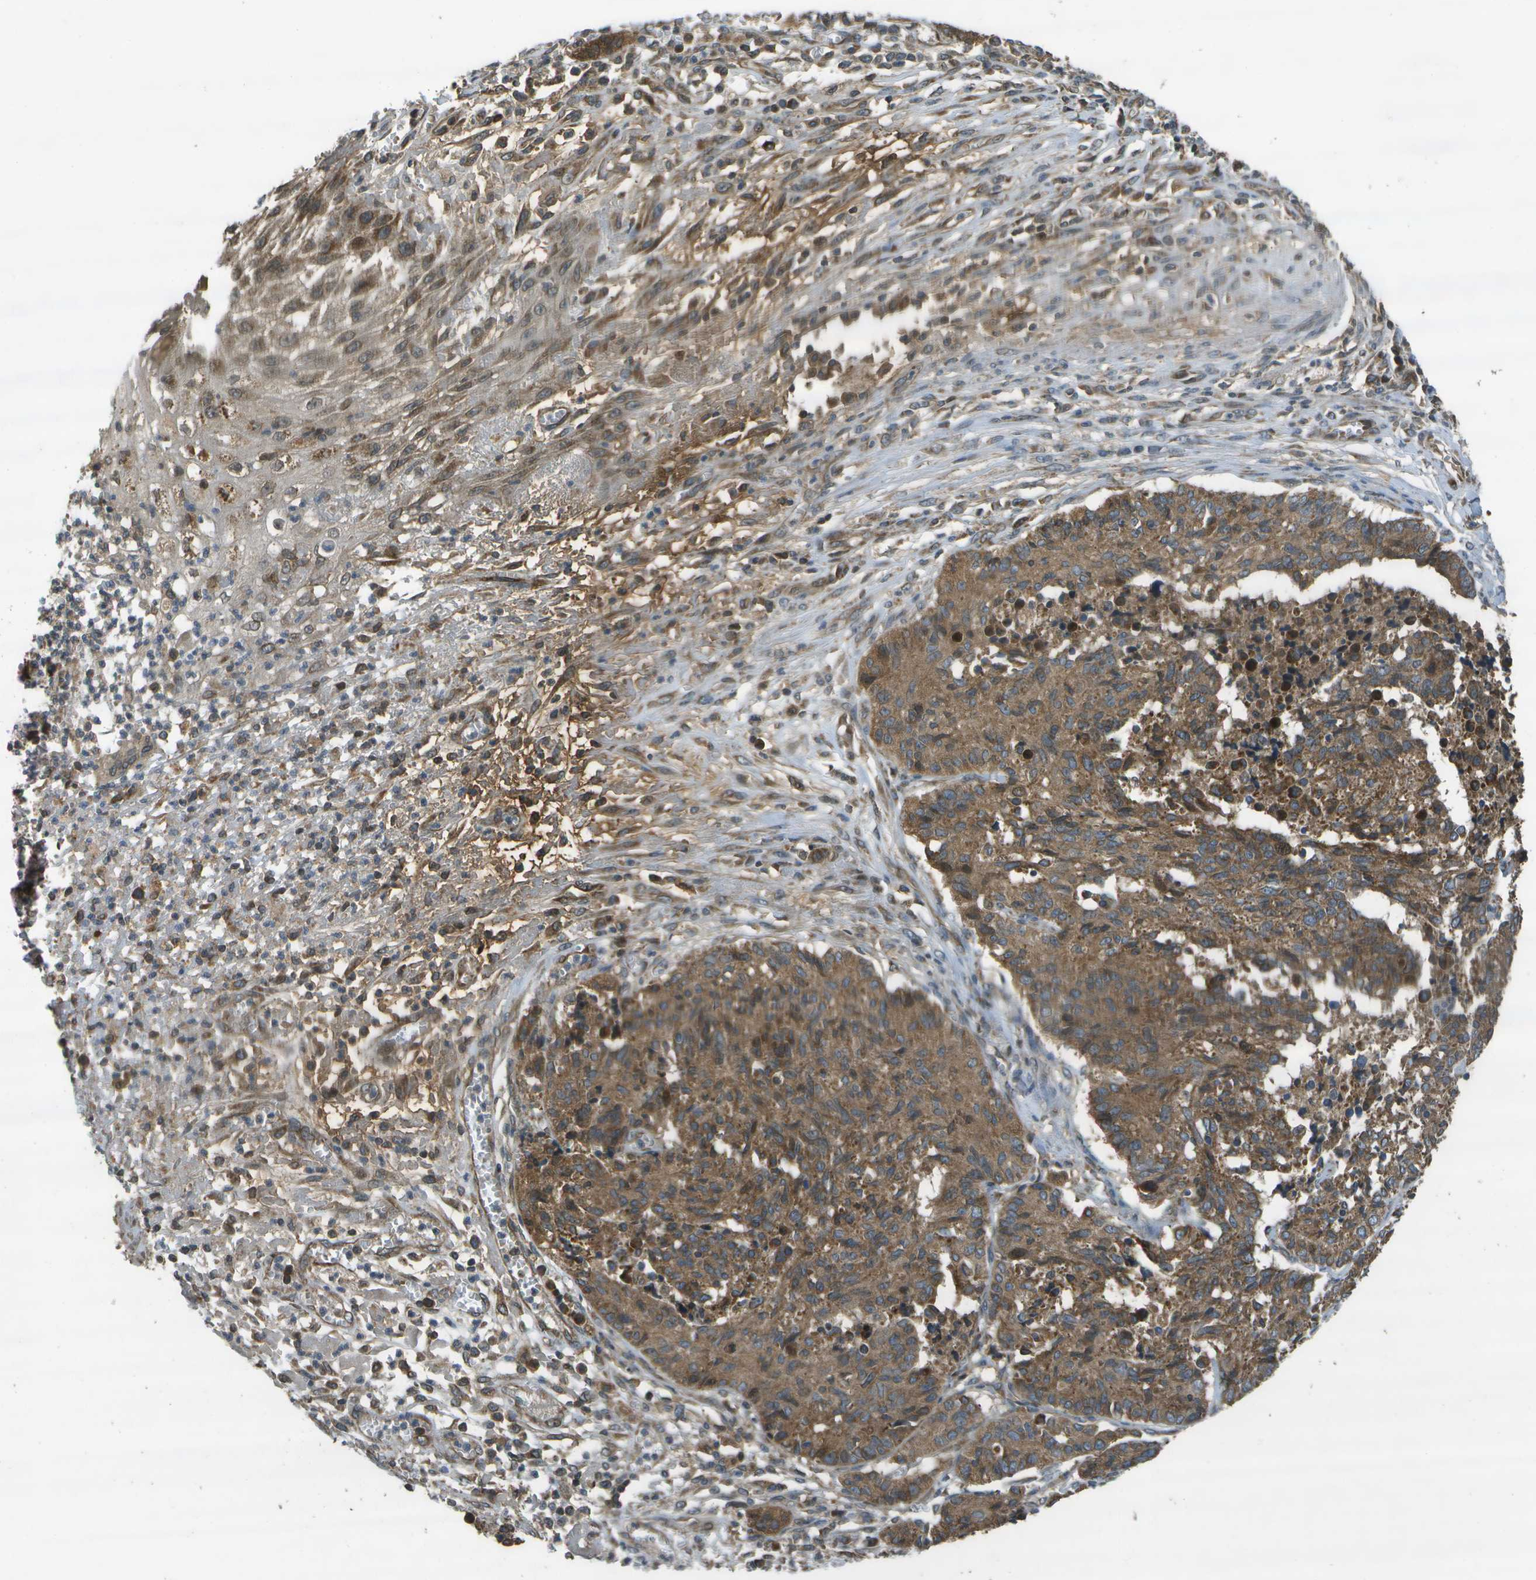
{"staining": {"intensity": "moderate", "quantity": ">75%", "location": "cytoplasmic/membranous"}, "tissue": "cervical cancer", "cell_type": "Tumor cells", "image_type": "cancer", "snomed": [{"axis": "morphology", "description": "Squamous cell carcinoma, NOS"}, {"axis": "topography", "description": "Cervix"}], "caption": "Squamous cell carcinoma (cervical) stained with a protein marker exhibits moderate staining in tumor cells.", "gene": "HFE", "patient": {"sex": "female", "age": 35}}